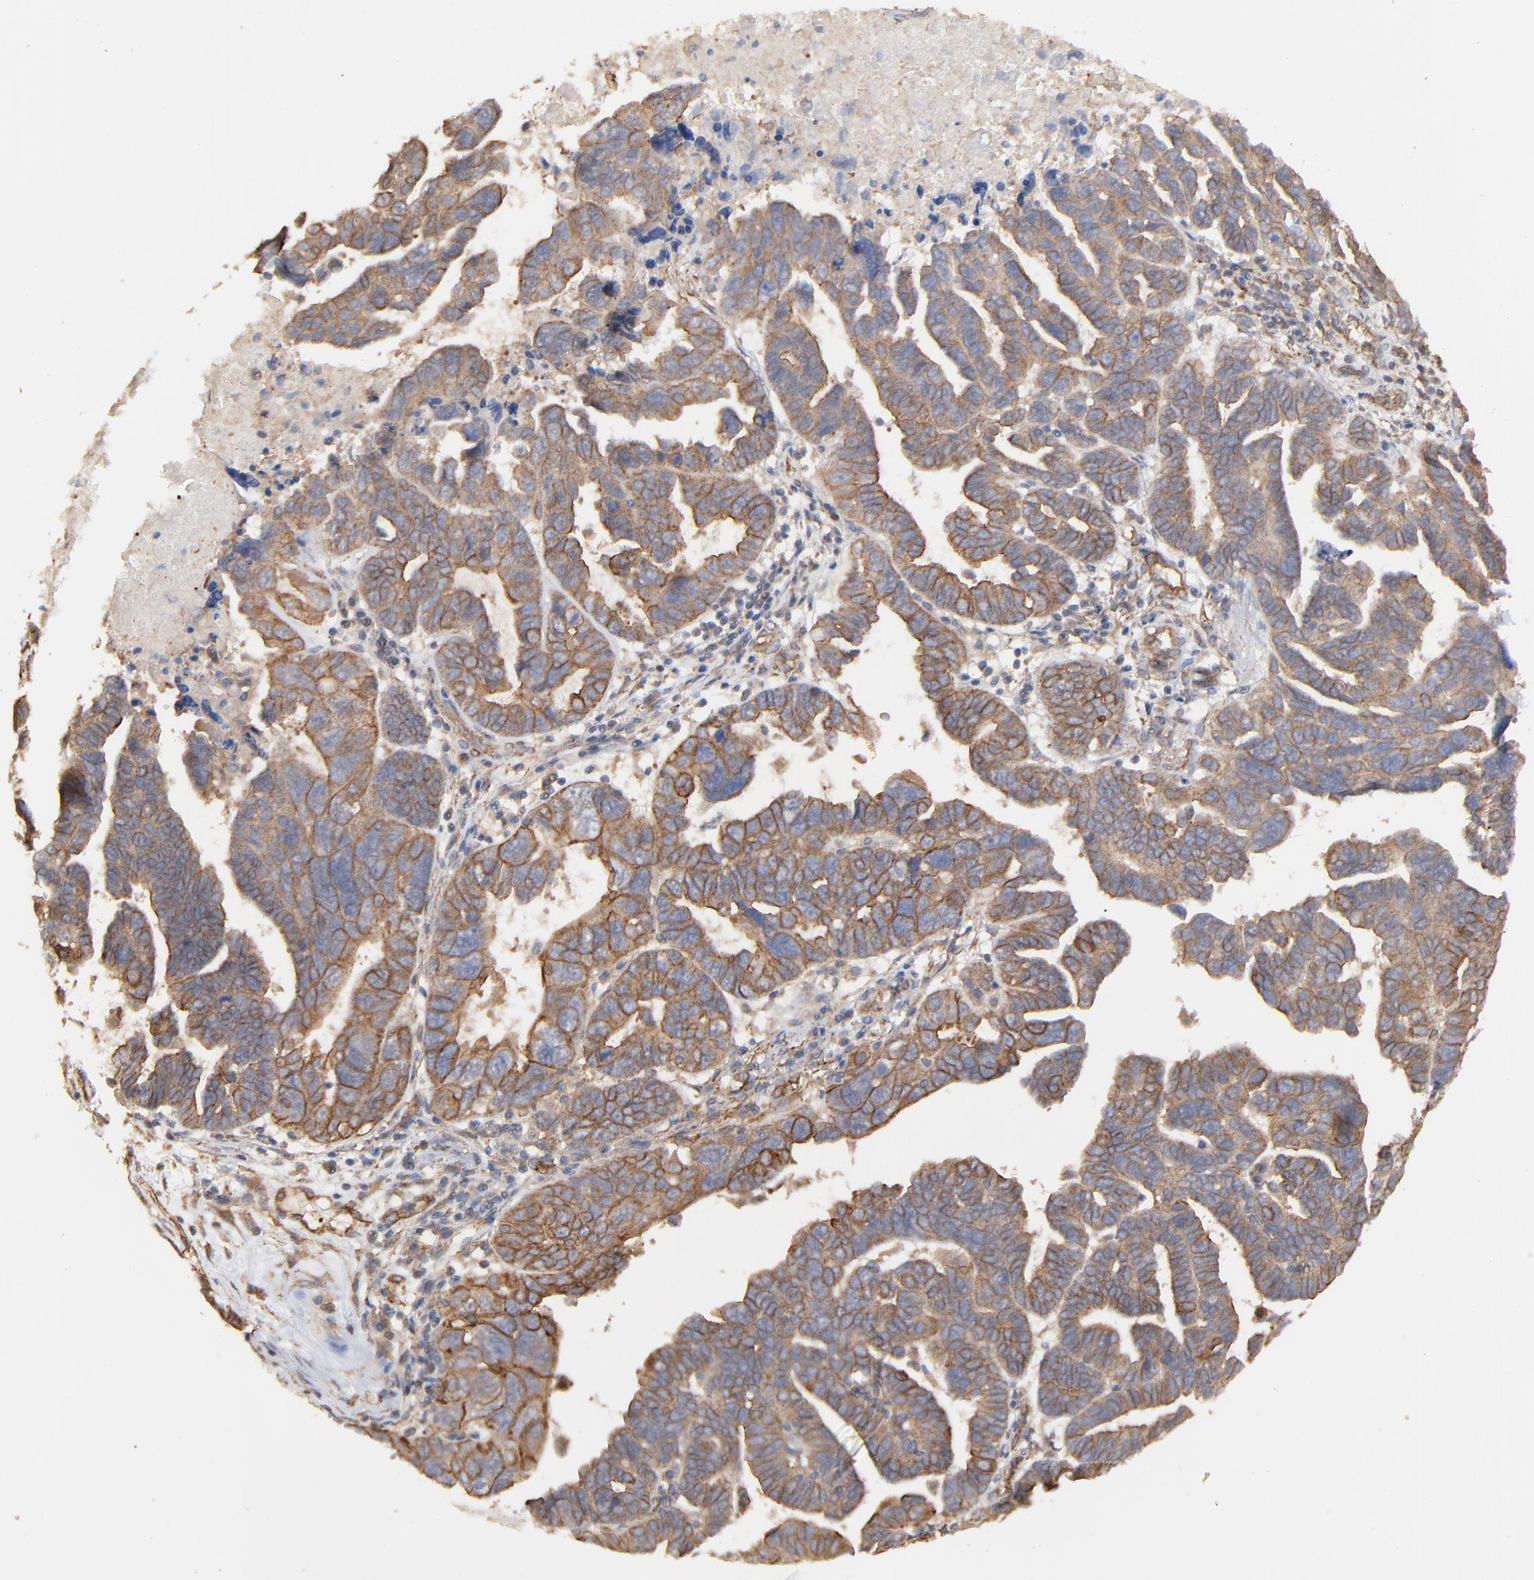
{"staining": {"intensity": "moderate", "quantity": ">75%", "location": "cytoplasmic/membranous"}, "tissue": "ovarian cancer", "cell_type": "Tumor cells", "image_type": "cancer", "snomed": [{"axis": "morphology", "description": "Carcinoma, endometroid"}, {"axis": "morphology", "description": "Cystadenocarcinoma, serous, NOS"}, {"axis": "topography", "description": "Ovary"}], "caption": "High-magnification brightfield microscopy of ovarian cancer stained with DAB (3,3'-diaminobenzidine) (brown) and counterstained with hematoxylin (blue). tumor cells exhibit moderate cytoplasmic/membranous positivity is appreciated in about>75% of cells.", "gene": "ARMT1", "patient": {"sex": "female", "age": 45}}